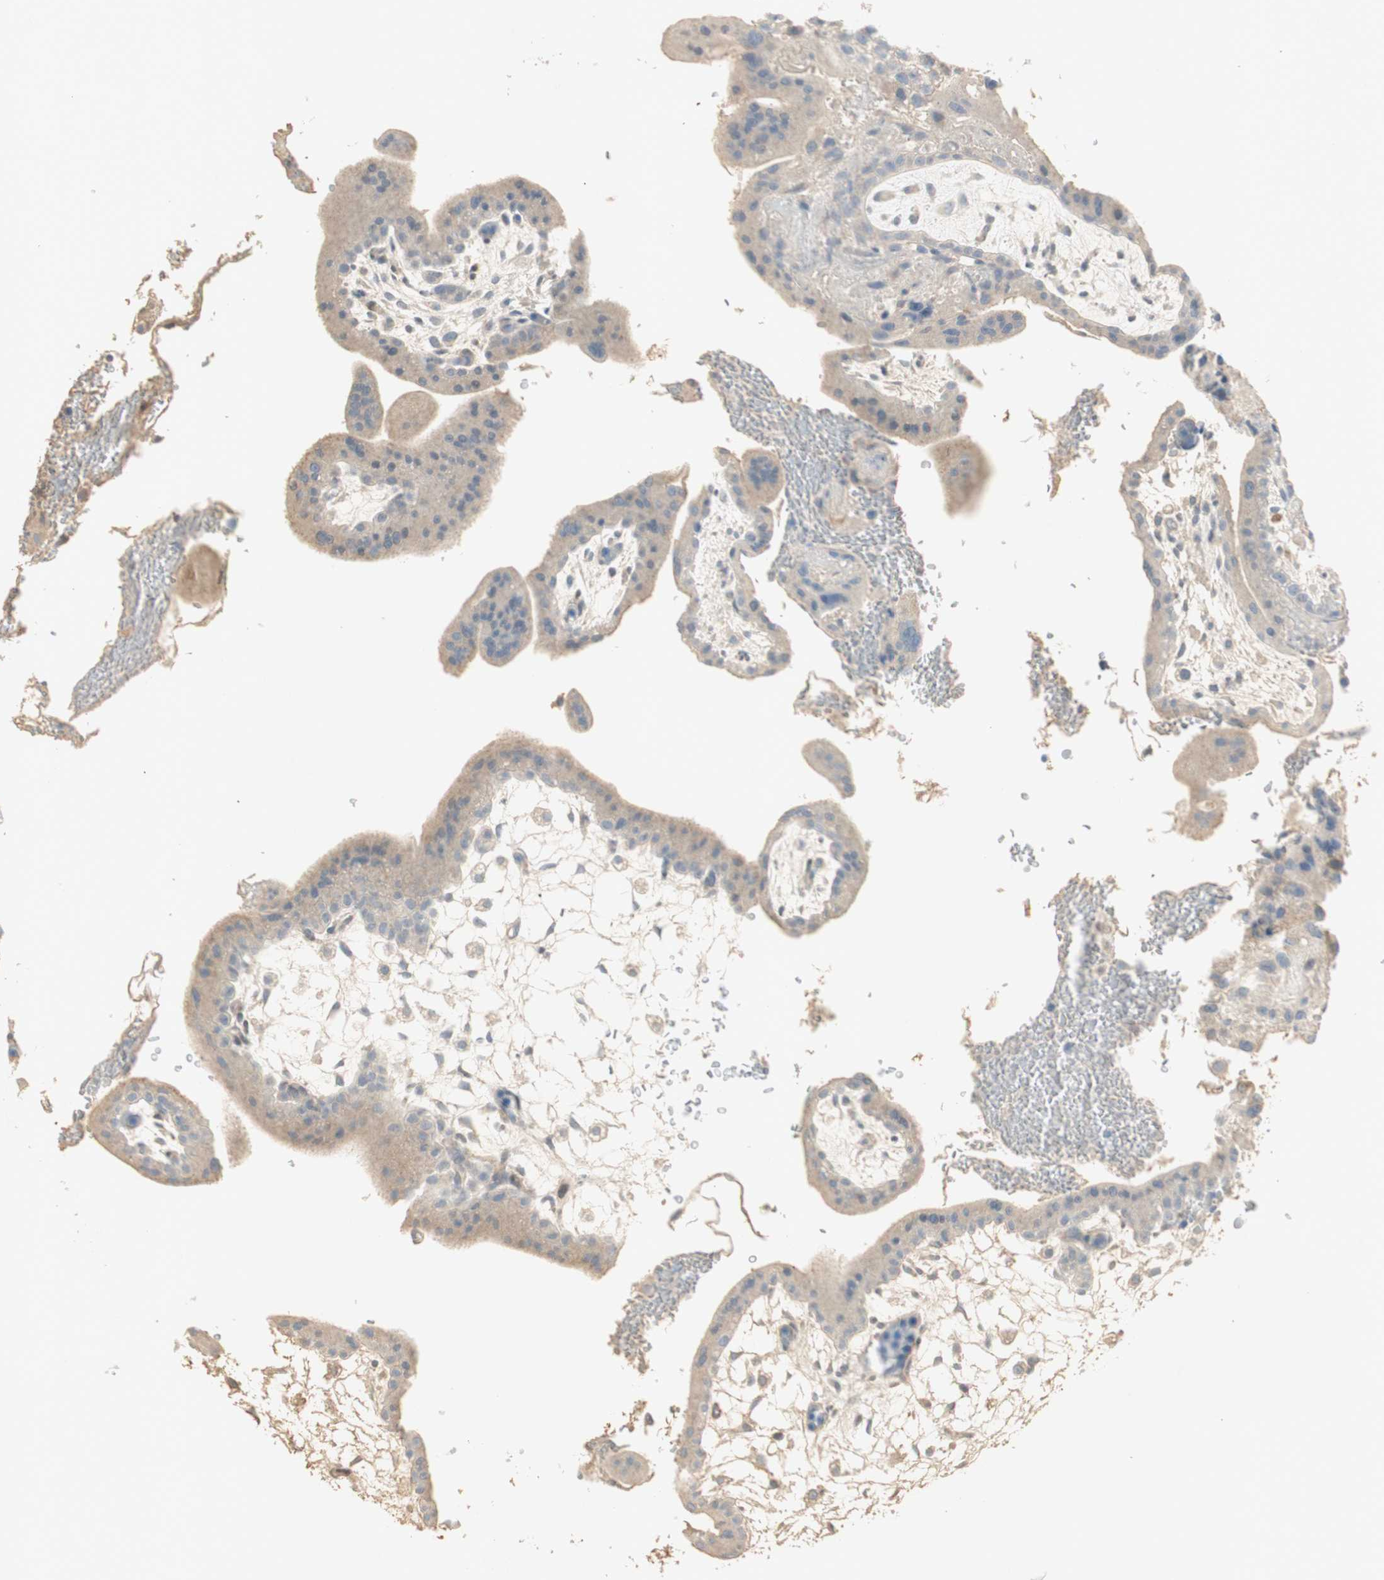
{"staining": {"intensity": "weak", "quantity": "<25%", "location": "cytoplasmic/membranous"}, "tissue": "placenta", "cell_type": "Decidual cells", "image_type": "normal", "snomed": [{"axis": "morphology", "description": "Normal tissue, NOS"}, {"axis": "topography", "description": "Placenta"}], "caption": "High power microscopy micrograph of an IHC image of normal placenta, revealing no significant expression in decidual cells.", "gene": "RUNX2", "patient": {"sex": "female", "age": 35}}